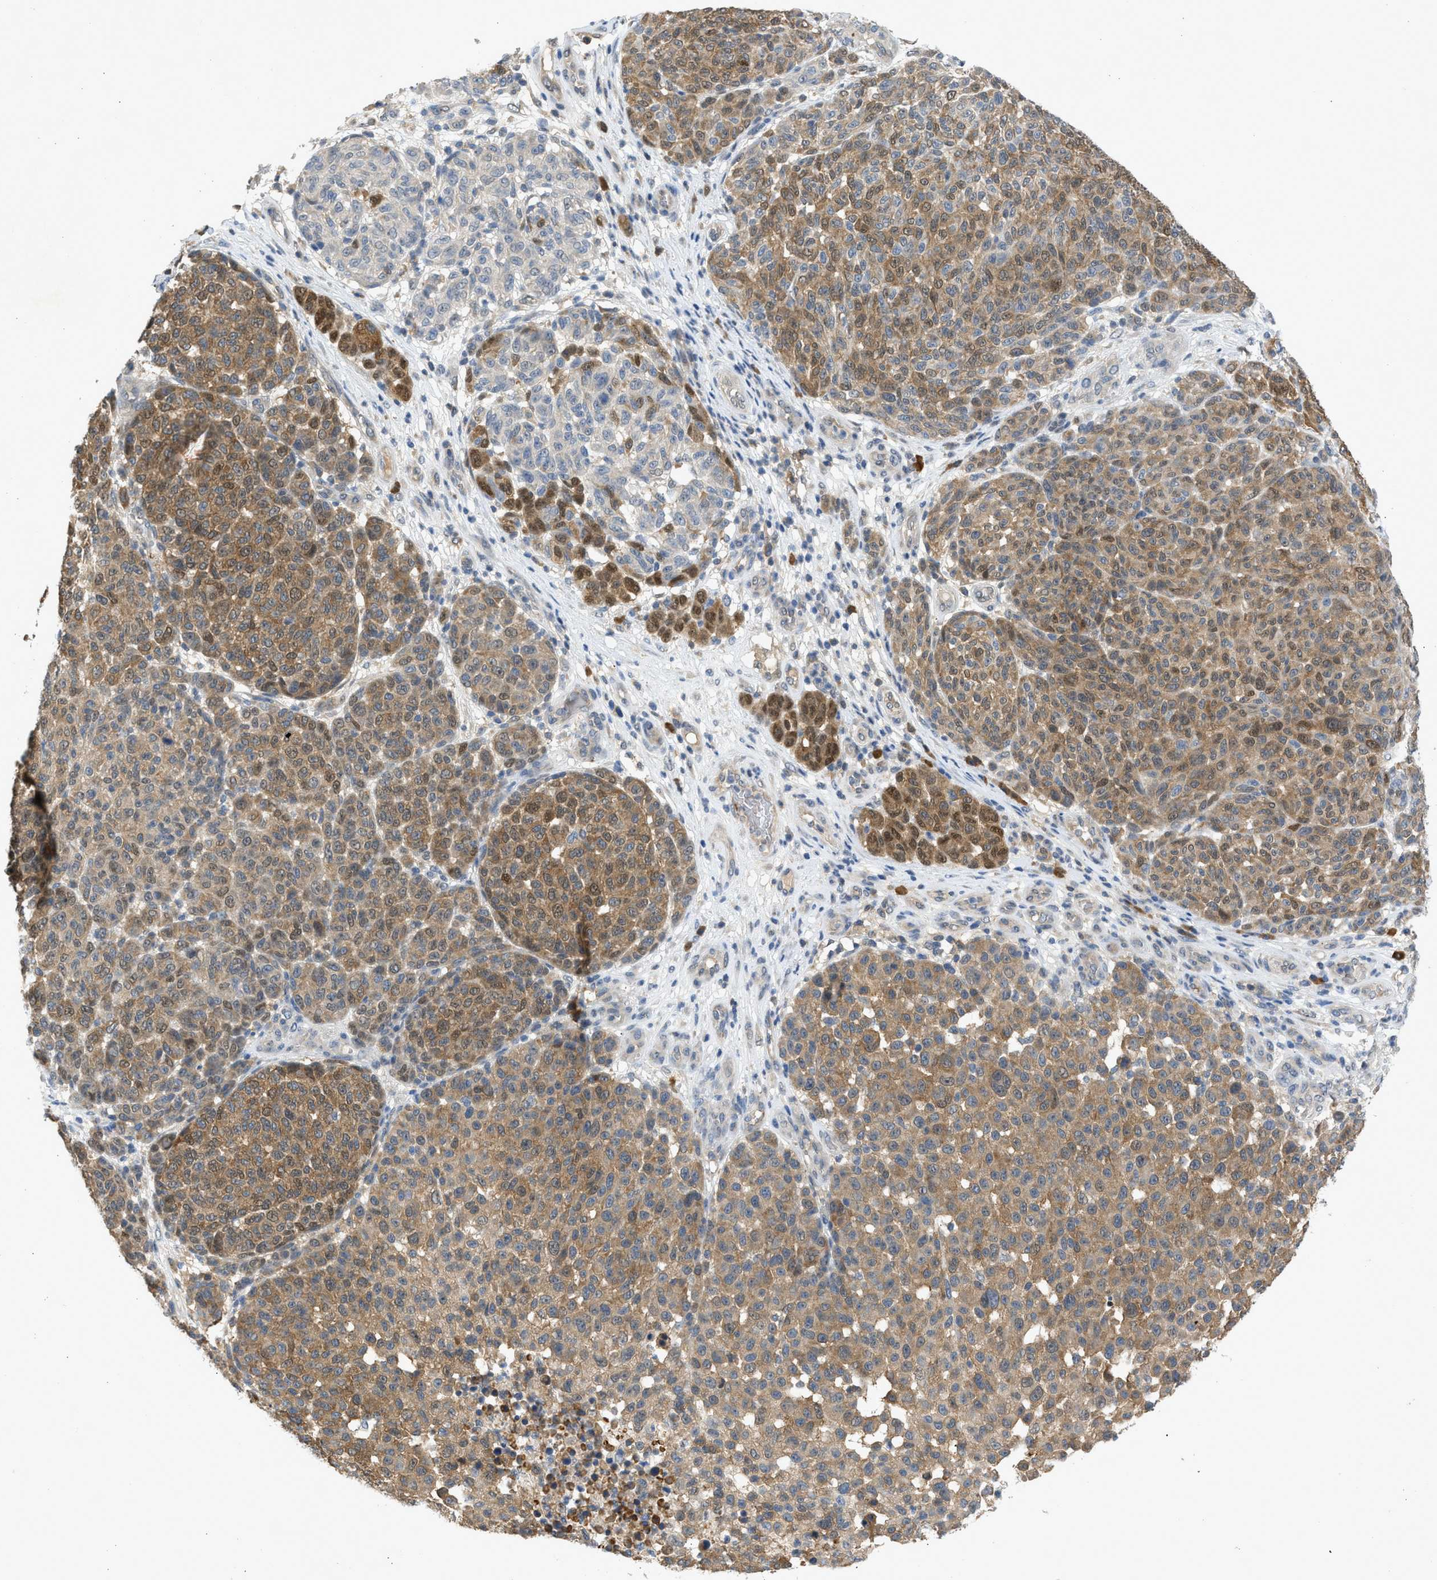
{"staining": {"intensity": "moderate", "quantity": "25%-75%", "location": "cytoplasmic/membranous"}, "tissue": "melanoma", "cell_type": "Tumor cells", "image_type": "cancer", "snomed": [{"axis": "morphology", "description": "Malignant melanoma, NOS"}, {"axis": "topography", "description": "Skin"}], "caption": "Melanoma stained with DAB immunohistochemistry (IHC) shows medium levels of moderate cytoplasmic/membranous expression in approximately 25%-75% of tumor cells.", "gene": "MAPK7", "patient": {"sex": "male", "age": 59}}